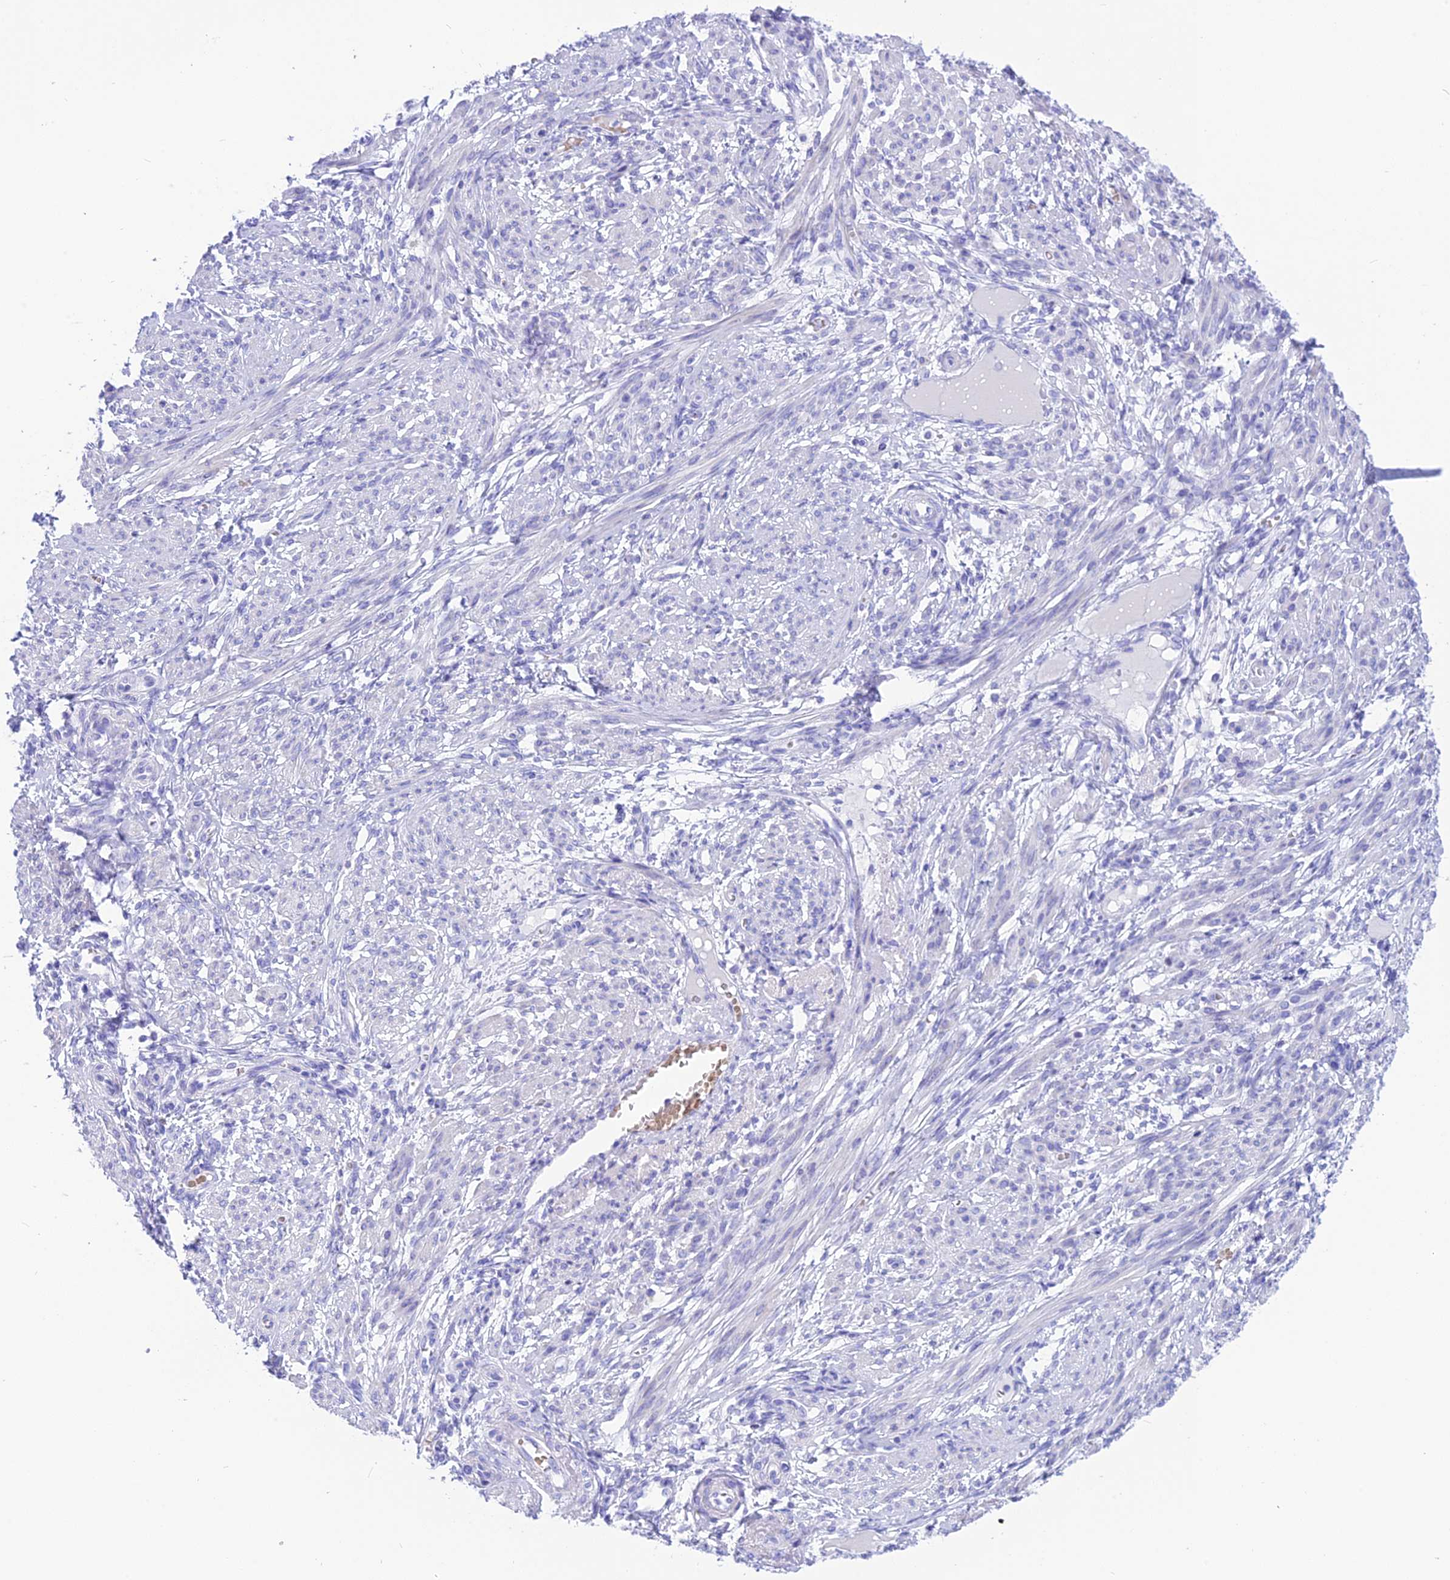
{"staining": {"intensity": "negative", "quantity": "none", "location": "none"}, "tissue": "smooth muscle", "cell_type": "Smooth muscle cells", "image_type": "normal", "snomed": [{"axis": "morphology", "description": "Normal tissue, NOS"}, {"axis": "topography", "description": "Smooth muscle"}], "caption": "Micrograph shows no significant protein positivity in smooth muscle cells of benign smooth muscle. The staining is performed using DAB (3,3'-diaminobenzidine) brown chromogen with nuclei counter-stained in using hematoxylin.", "gene": "GLYATL1B", "patient": {"sex": "female", "age": 39}}